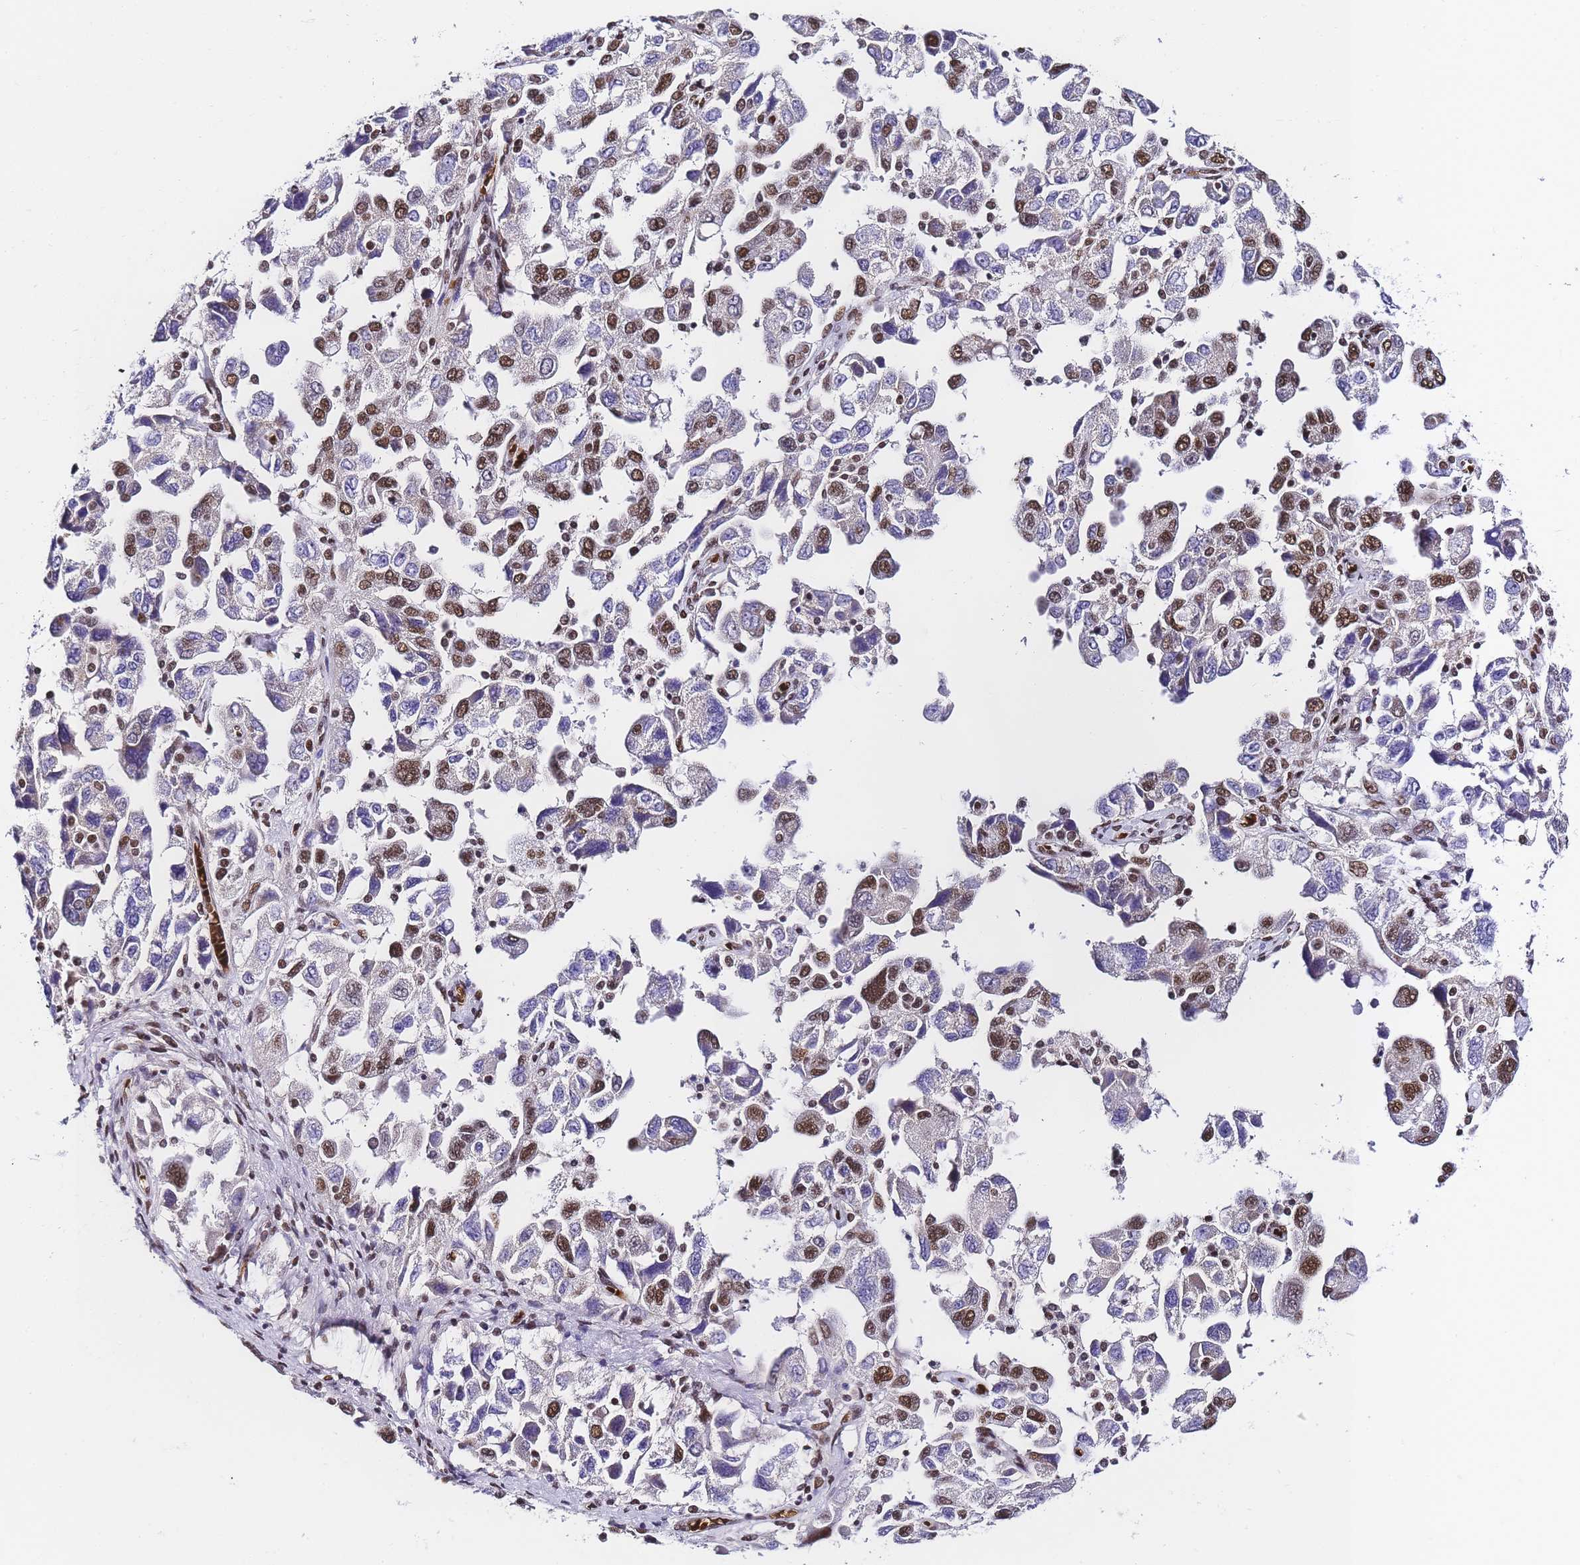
{"staining": {"intensity": "moderate", "quantity": "25%-75%", "location": "nuclear"}, "tissue": "ovarian cancer", "cell_type": "Tumor cells", "image_type": "cancer", "snomed": [{"axis": "morphology", "description": "Carcinoma, NOS"}, {"axis": "morphology", "description": "Cystadenocarcinoma, serous, NOS"}, {"axis": "topography", "description": "Ovary"}], "caption": "Ovarian carcinoma stained with a protein marker exhibits moderate staining in tumor cells.", "gene": "POLR1A", "patient": {"sex": "female", "age": 69}}